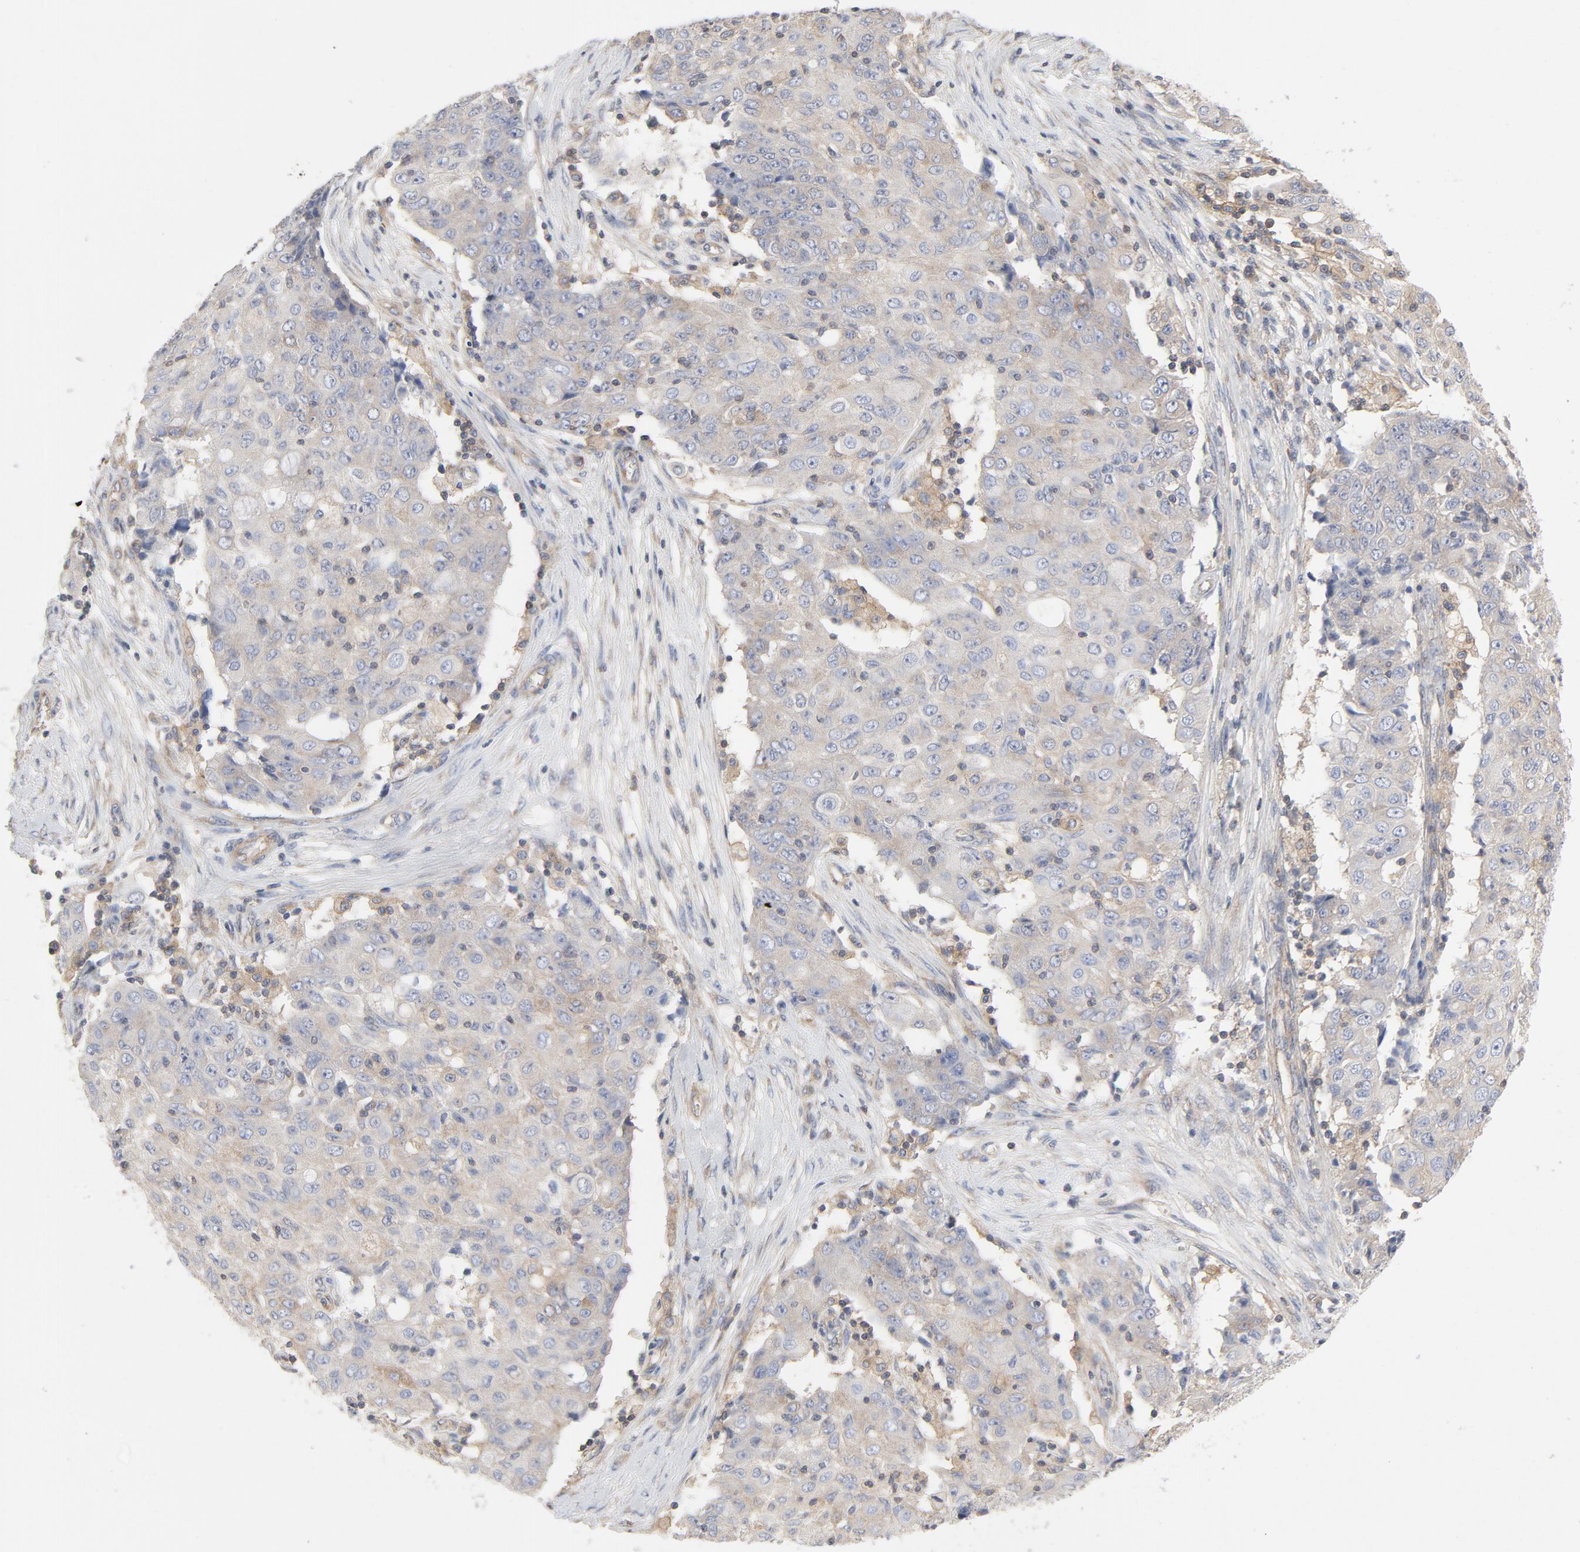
{"staining": {"intensity": "weak", "quantity": "25%-75%", "location": "cytoplasmic/membranous"}, "tissue": "ovarian cancer", "cell_type": "Tumor cells", "image_type": "cancer", "snomed": [{"axis": "morphology", "description": "Carcinoma, endometroid"}, {"axis": "topography", "description": "Ovary"}], "caption": "Immunohistochemistry of ovarian cancer shows low levels of weak cytoplasmic/membranous positivity in approximately 25%-75% of tumor cells.", "gene": "RABEP1", "patient": {"sex": "female", "age": 42}}